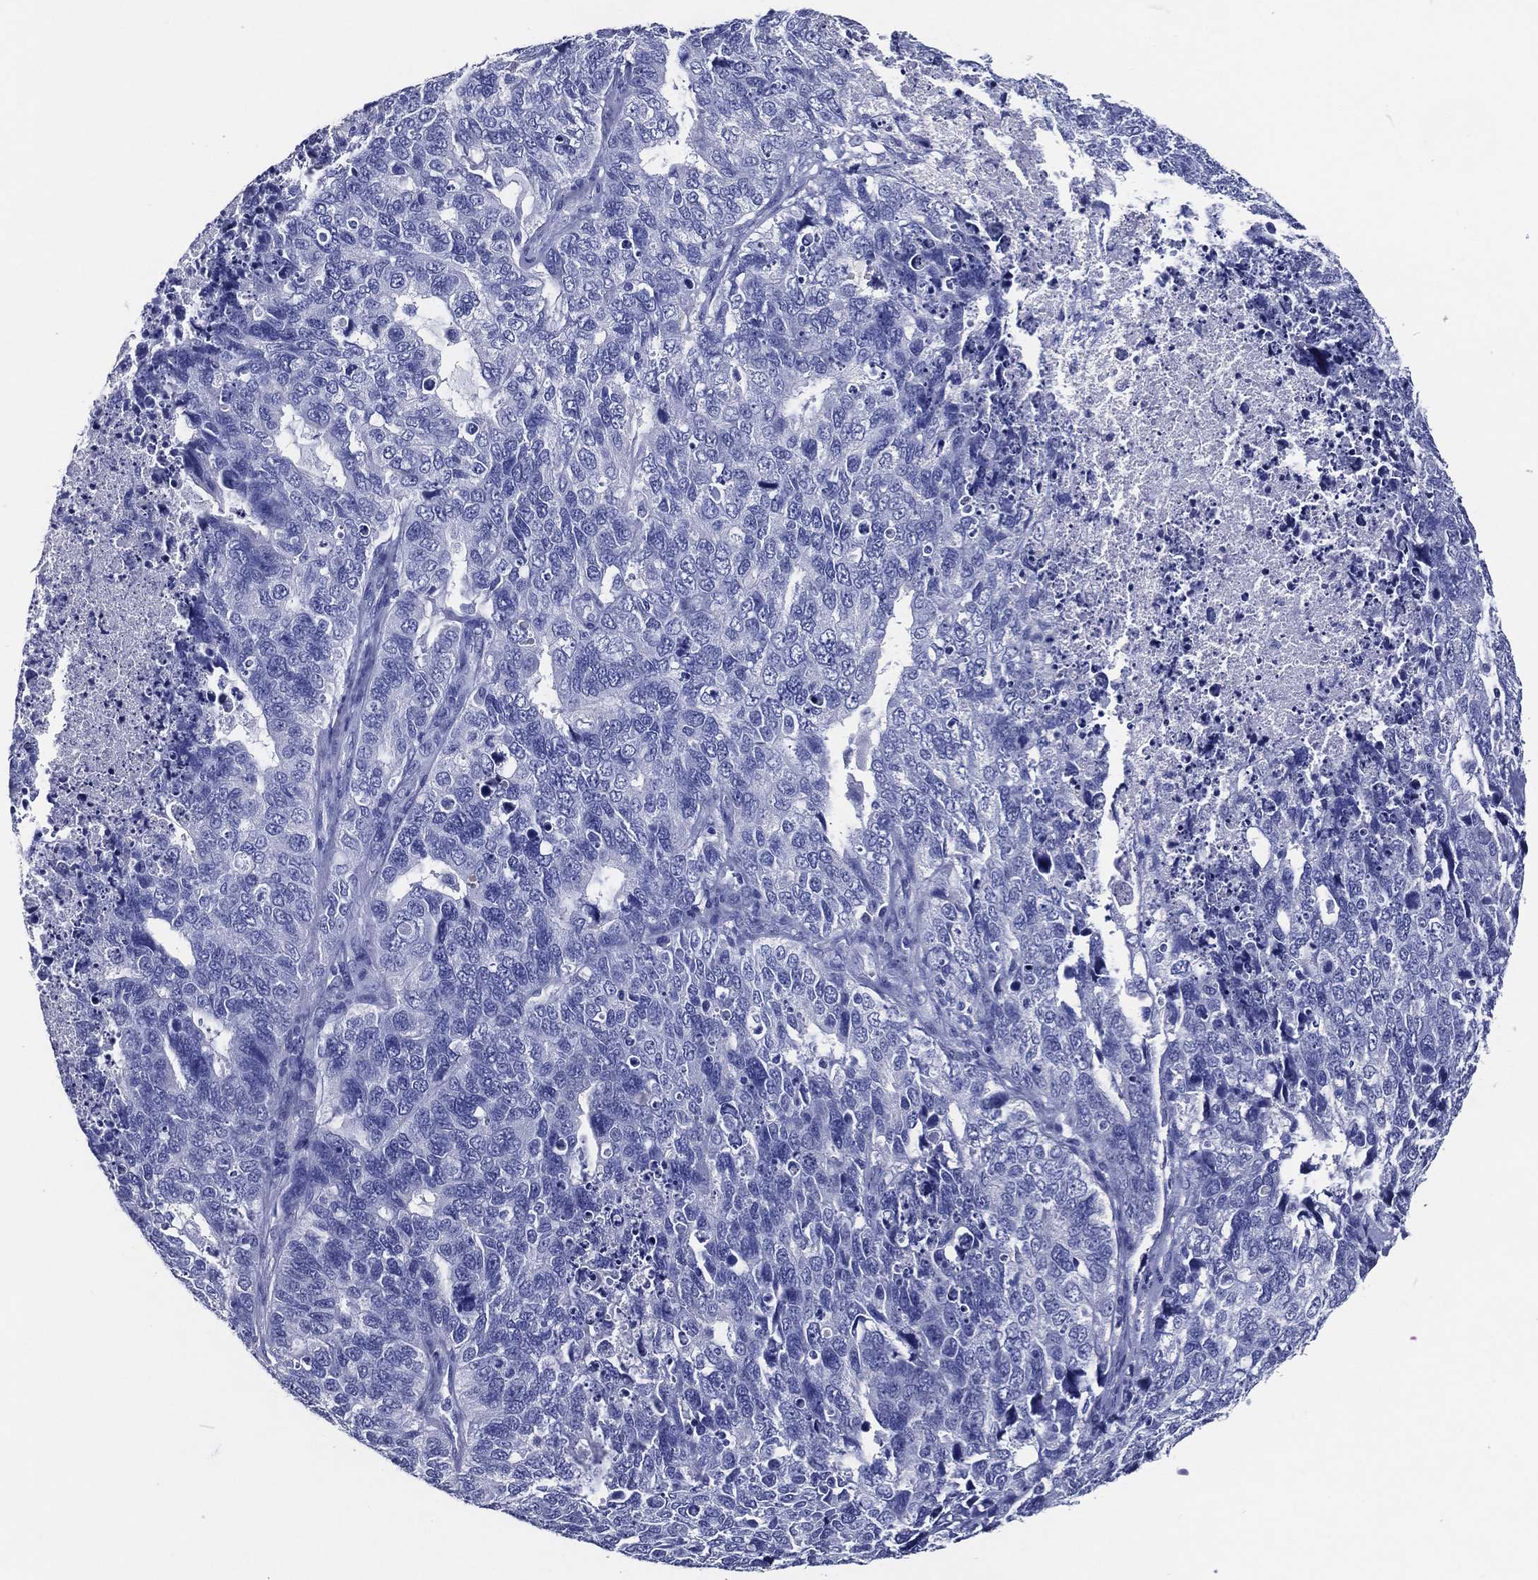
{"staining": {"intensity": "negative", "quantity": "none", "location": "none"}, "tissue": "cervical cancer", "cell_type": "Tumor cells", "image_type": "cancer", "snomed": [{"axis": "morphology", "description": "Squamous cell carcinoma, NOS"}, {"axis": "topography", "description": "Cervix"}], "caption": "Human squamous cell carcinoma (cervical) stained for a protein using immunohistochemistry displays no expression in tumor cells.", "gene": "ACE2", "patient": {"sex": "female", "age": 63}}